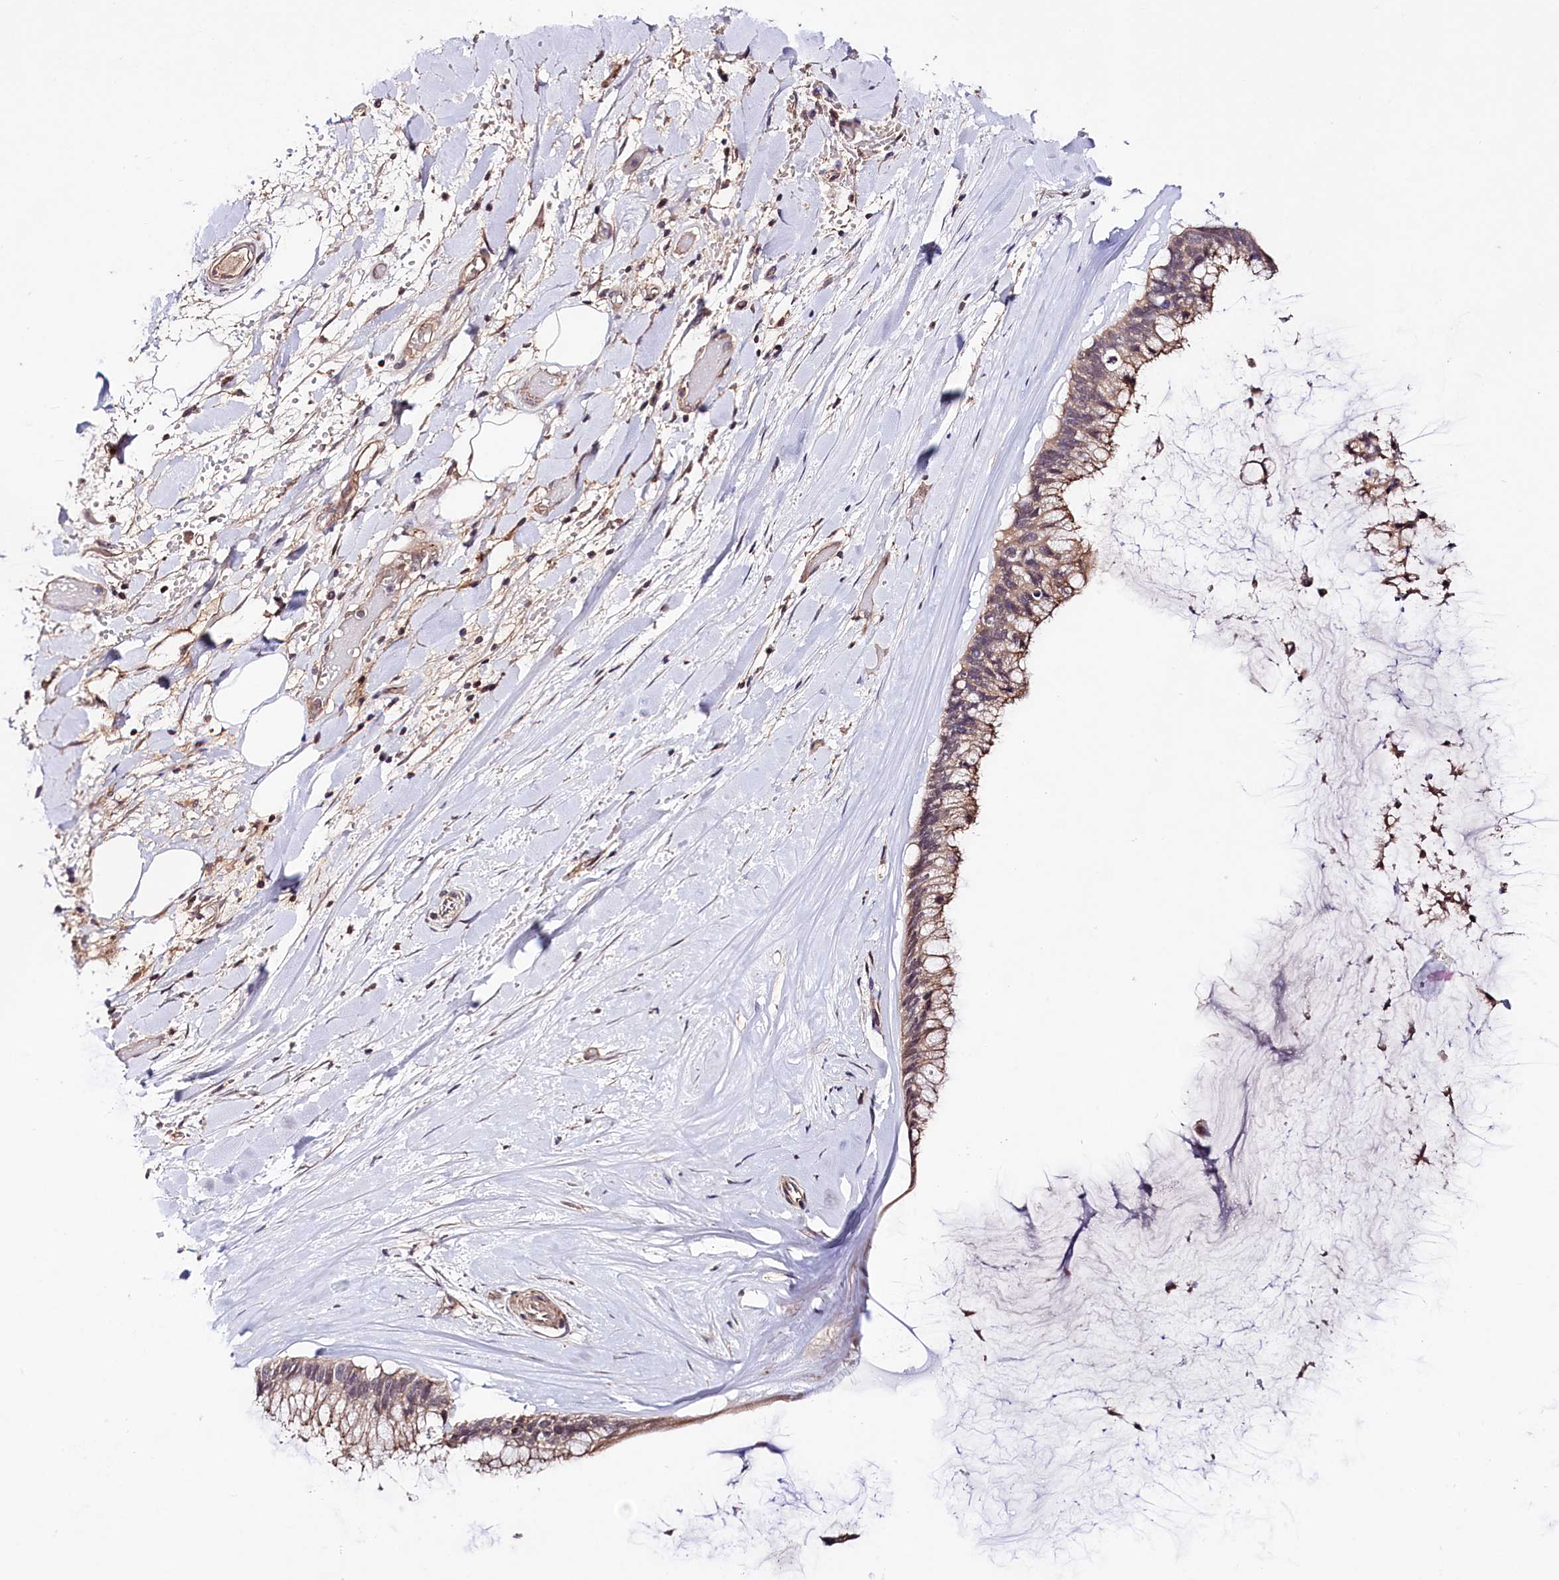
{"staining": {"intensity": "moderate", "quantity": ">75%", "location": "cytoplasmic/membranous"}, "tissue": "ovarian cancer", "cell_type": "Tumor cells", "image_type": "cancer", "snomed": [{"axis": "morphology", "description": "Cystadenocarcinoma, mucinous, NOS"}, {"axis": "topography", "description": "Ovary"}], "caption": "Protein staining of ovarian cancer (mucinous cystadenocarcinoma) tissue demonstrates moderate cytoplasmic/membranous staining in approximately >75% of tumor cells.", "gene": "TAFAZZIN", "patient": {"sex": "female", "age": 39}}